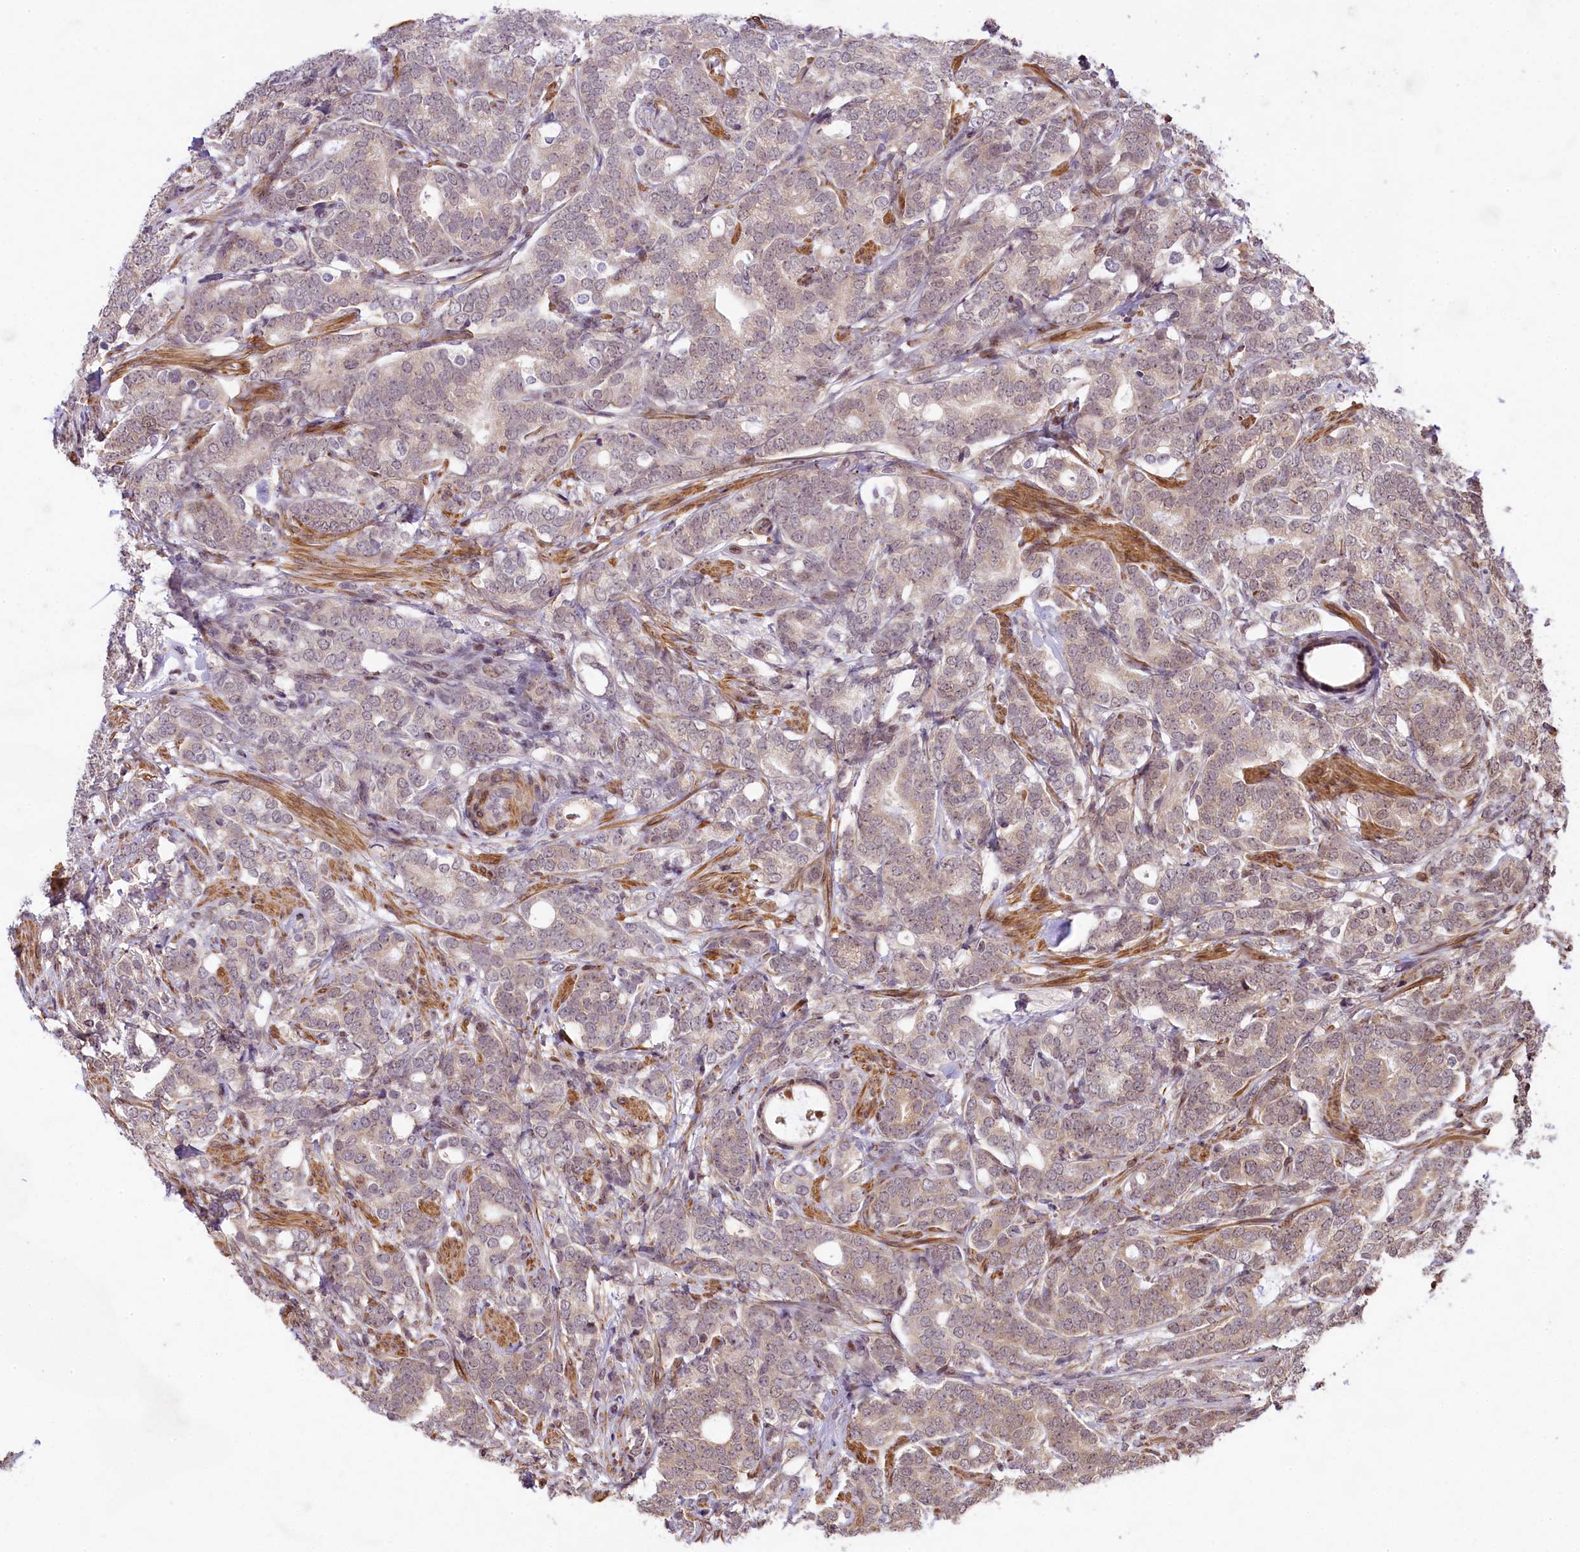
{"staining": {"intensity": "negative", "quantity": "none", "location": "none"}, "tissue": "prostate cancer", "cell_type": "Tumor cells", "image_type": "cancer", "snomed": [{"axis": "morphology", "description": "Adenocarcinoma, Low grade"}, {"axis": "topography", "description": "Prostate"}], "caption": "Immunohistochemistry (IHC) histopathology image of neoplastic tissue: prostate cancer (low-grade adenocarcinoma) stained with DAB displays no significant protein expression in tumor cells. Nuclei are stained in blue.", "gene": "RBBP8", "patient": {"sex": "male", "age": 71}}